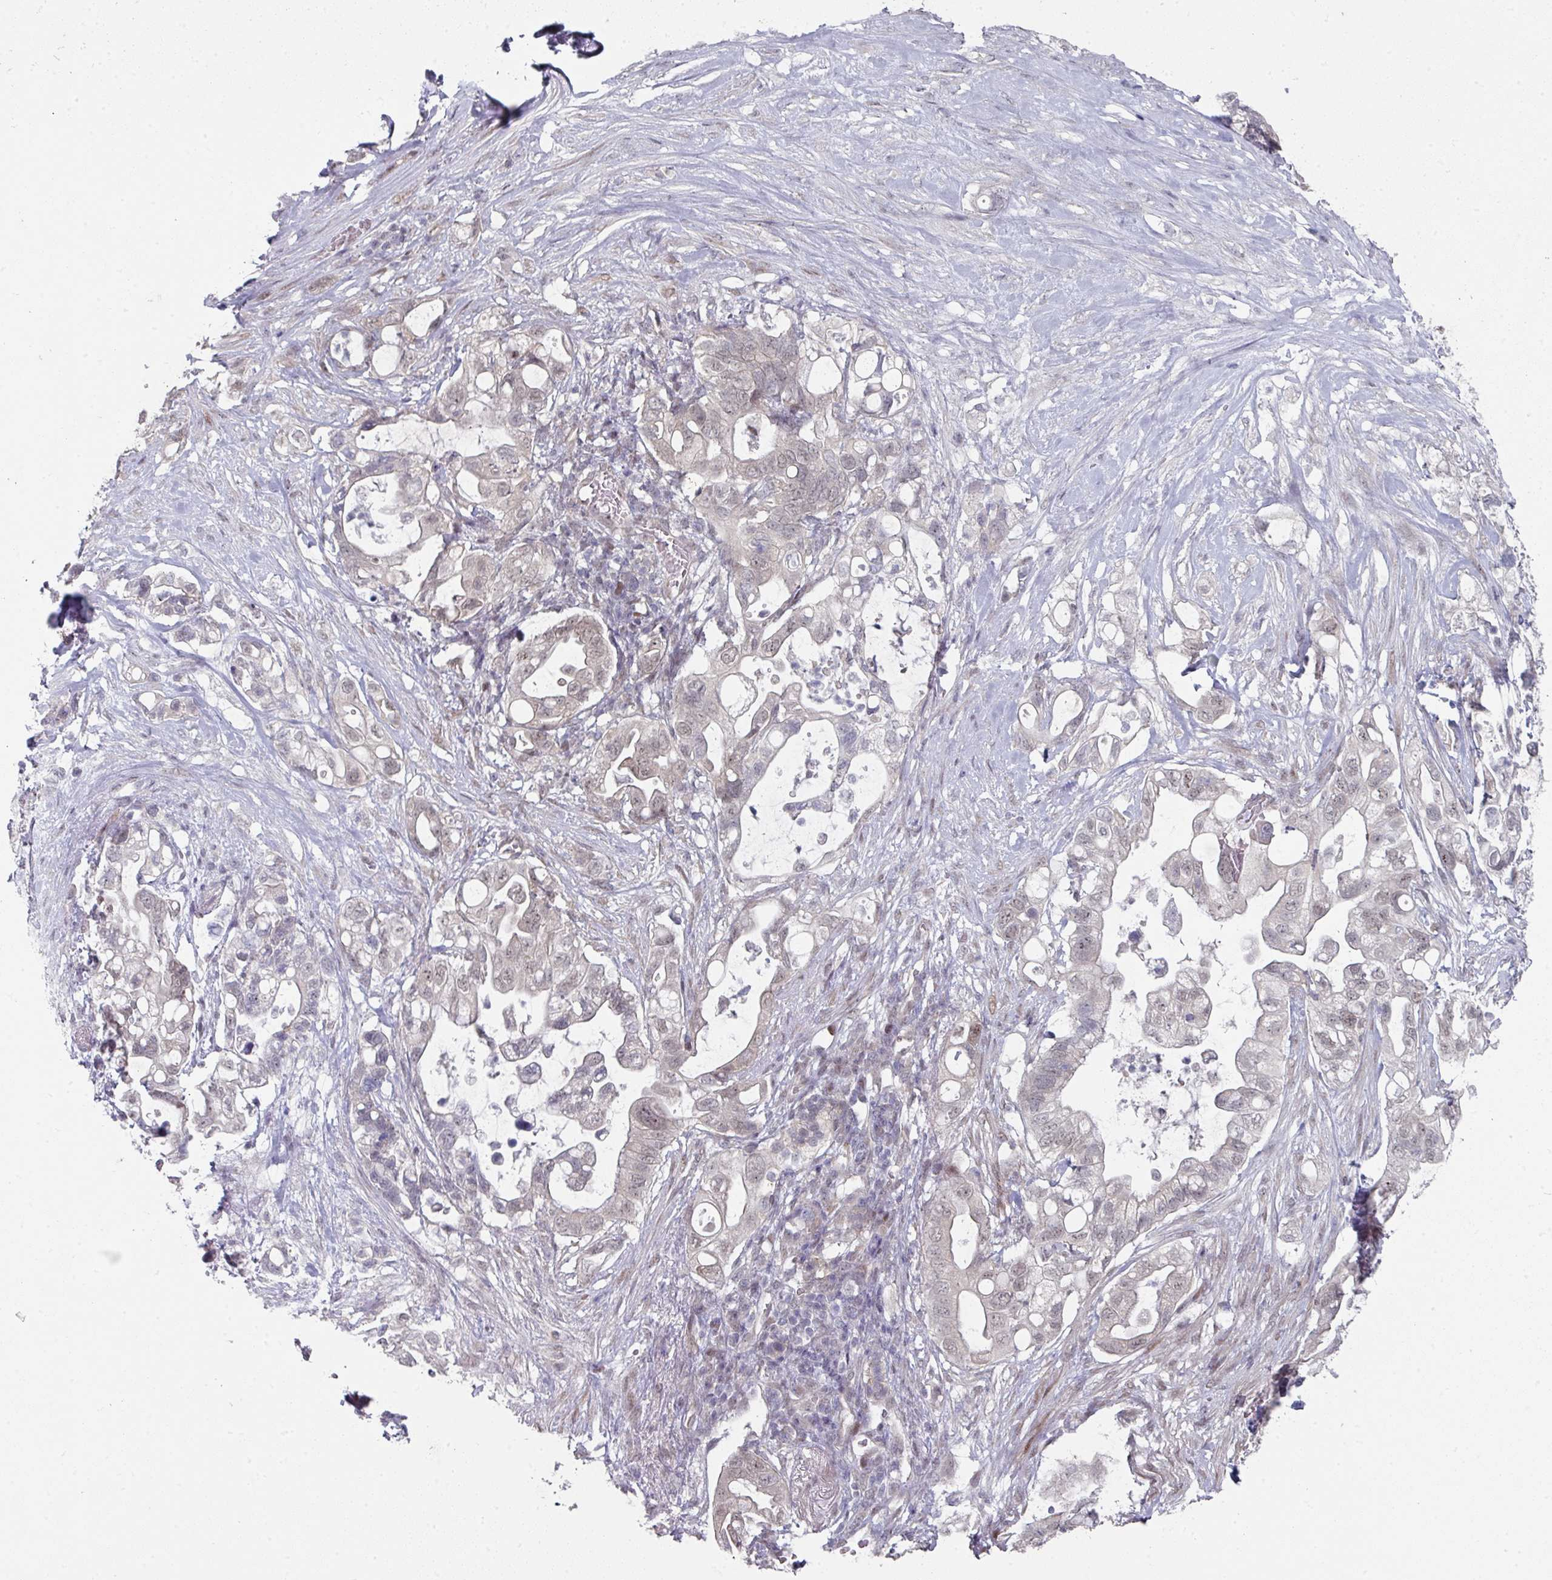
{"staining": {"intensity": "negative", "quantity": "none", "location": "none"}, "tissue": "pancreatic cancer", "cell_type": "Tumor cells", "image_type": "cancer", "snomed": [{"axis": "morphology", "description": "Adenocarcinoma, NOS"}, {"axis": "topography", "description": "Pancreas"}], "caption": "Immunohistochemical staining of pancreatic cancer reveals no significant positivity in tumor cells. (Brightfield microscopy of DAB (3,3'-diaminobenzidine) immunohistochemistry at high magnification).", "gene": "TMCC1", "patient": {"sex": "female", "age": 72}}